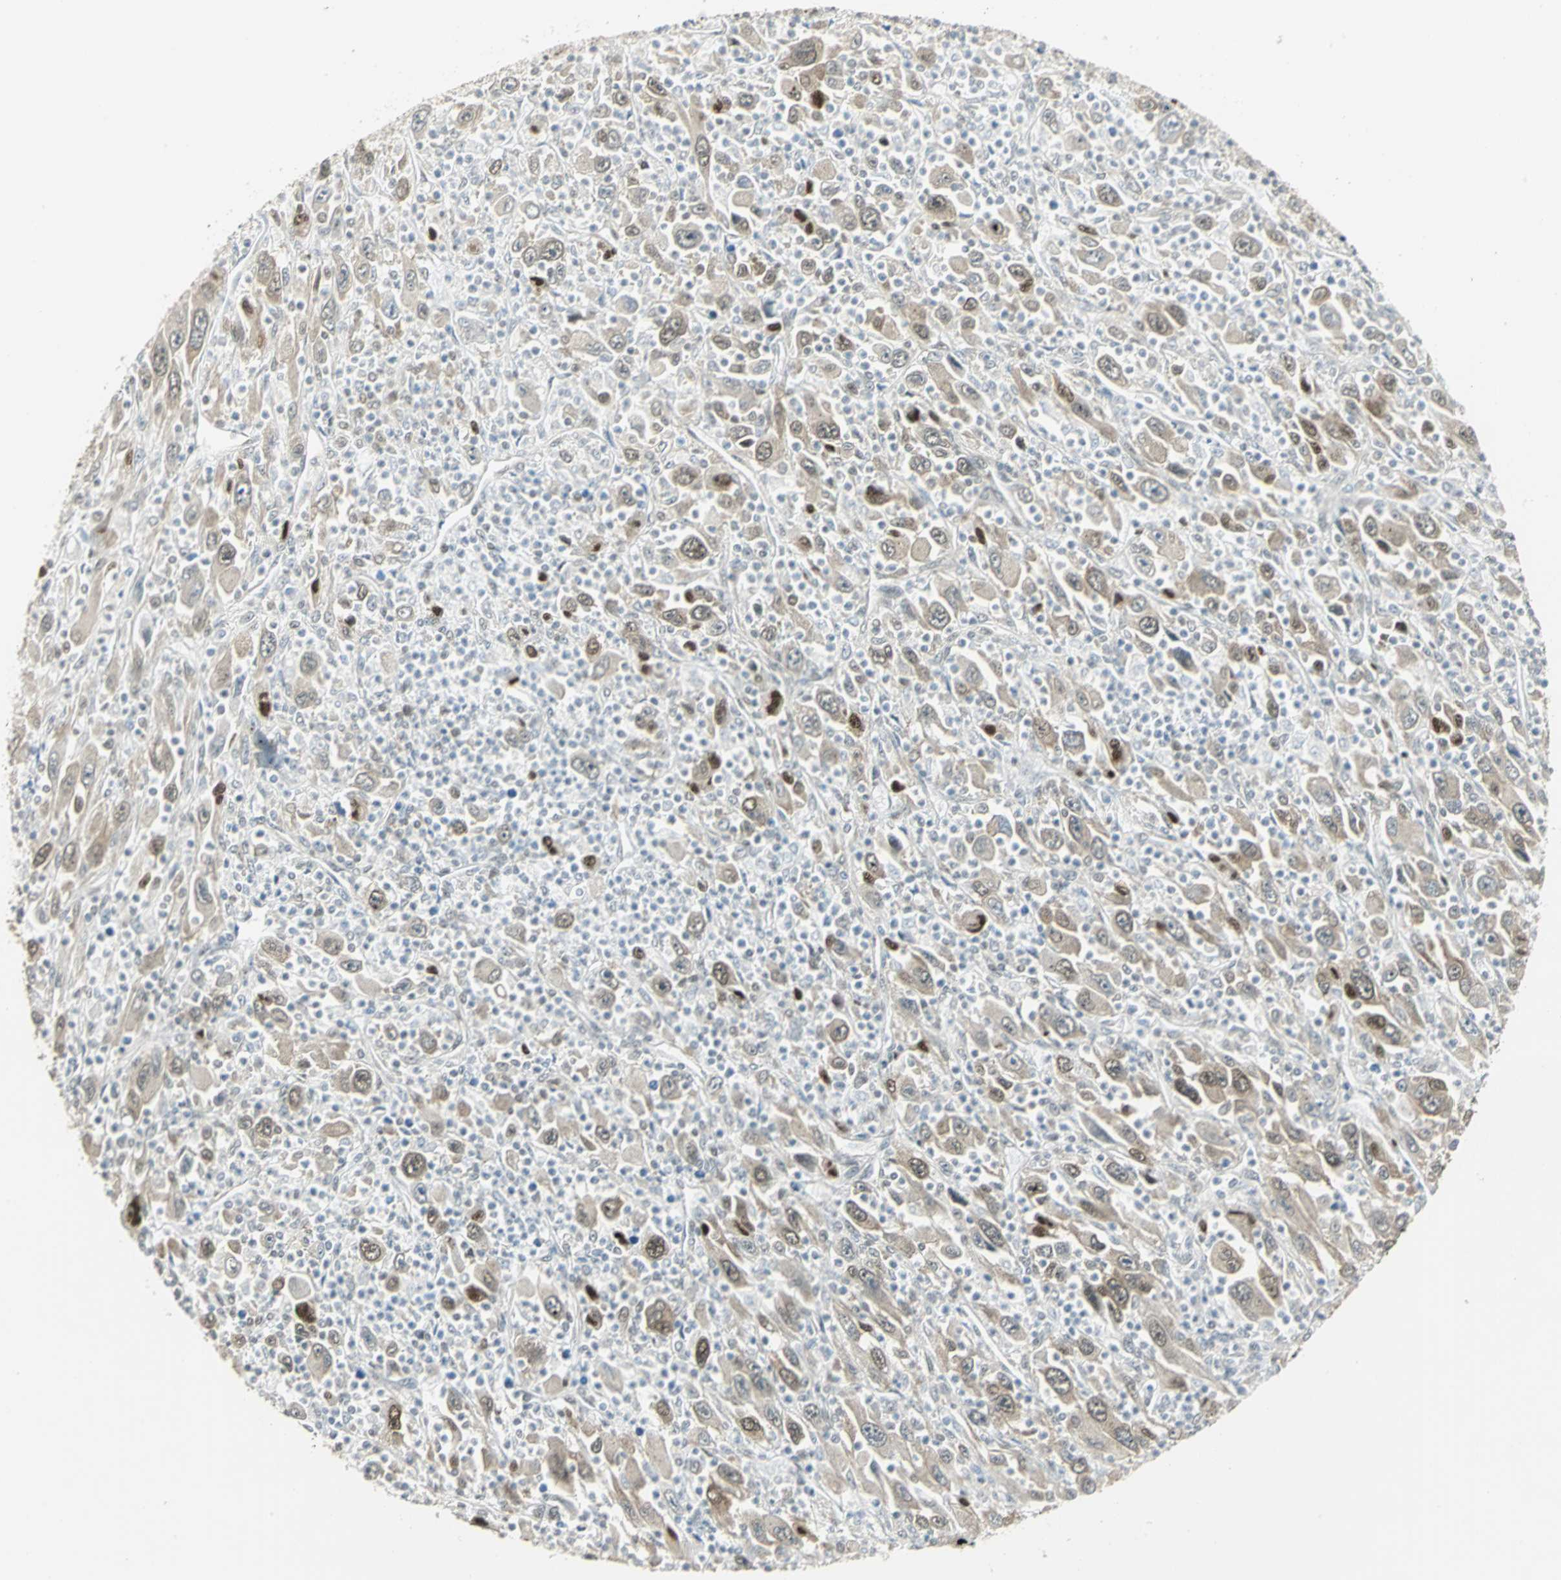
{"staining": {"intensity": "moderate", "quantity": ">75%", "location": "cytoplasmic/membranous,nuclear"}, "tissue": "melanoma", "cell_type": "Tumor cells", "image_type": "cancer", "snomed": [{"axis": "morphology", "description": "Malignant melanoma, Metastatic site"}, {"axis": "topography", "description": "Skin"}], "caption": "Malignant melanoma (metastatic site) stained for a protein demonstrates moderate cytoplasmic/membranous and nuclear positivity in tumor cells. The staining was performed using DAB to visualize the protein expression in brown, while the nuclei were stained in blue with hematoxylin (Magnification: 20x).", "gene": "DDX5", "patient": {"sex": "female", "age": 56}}